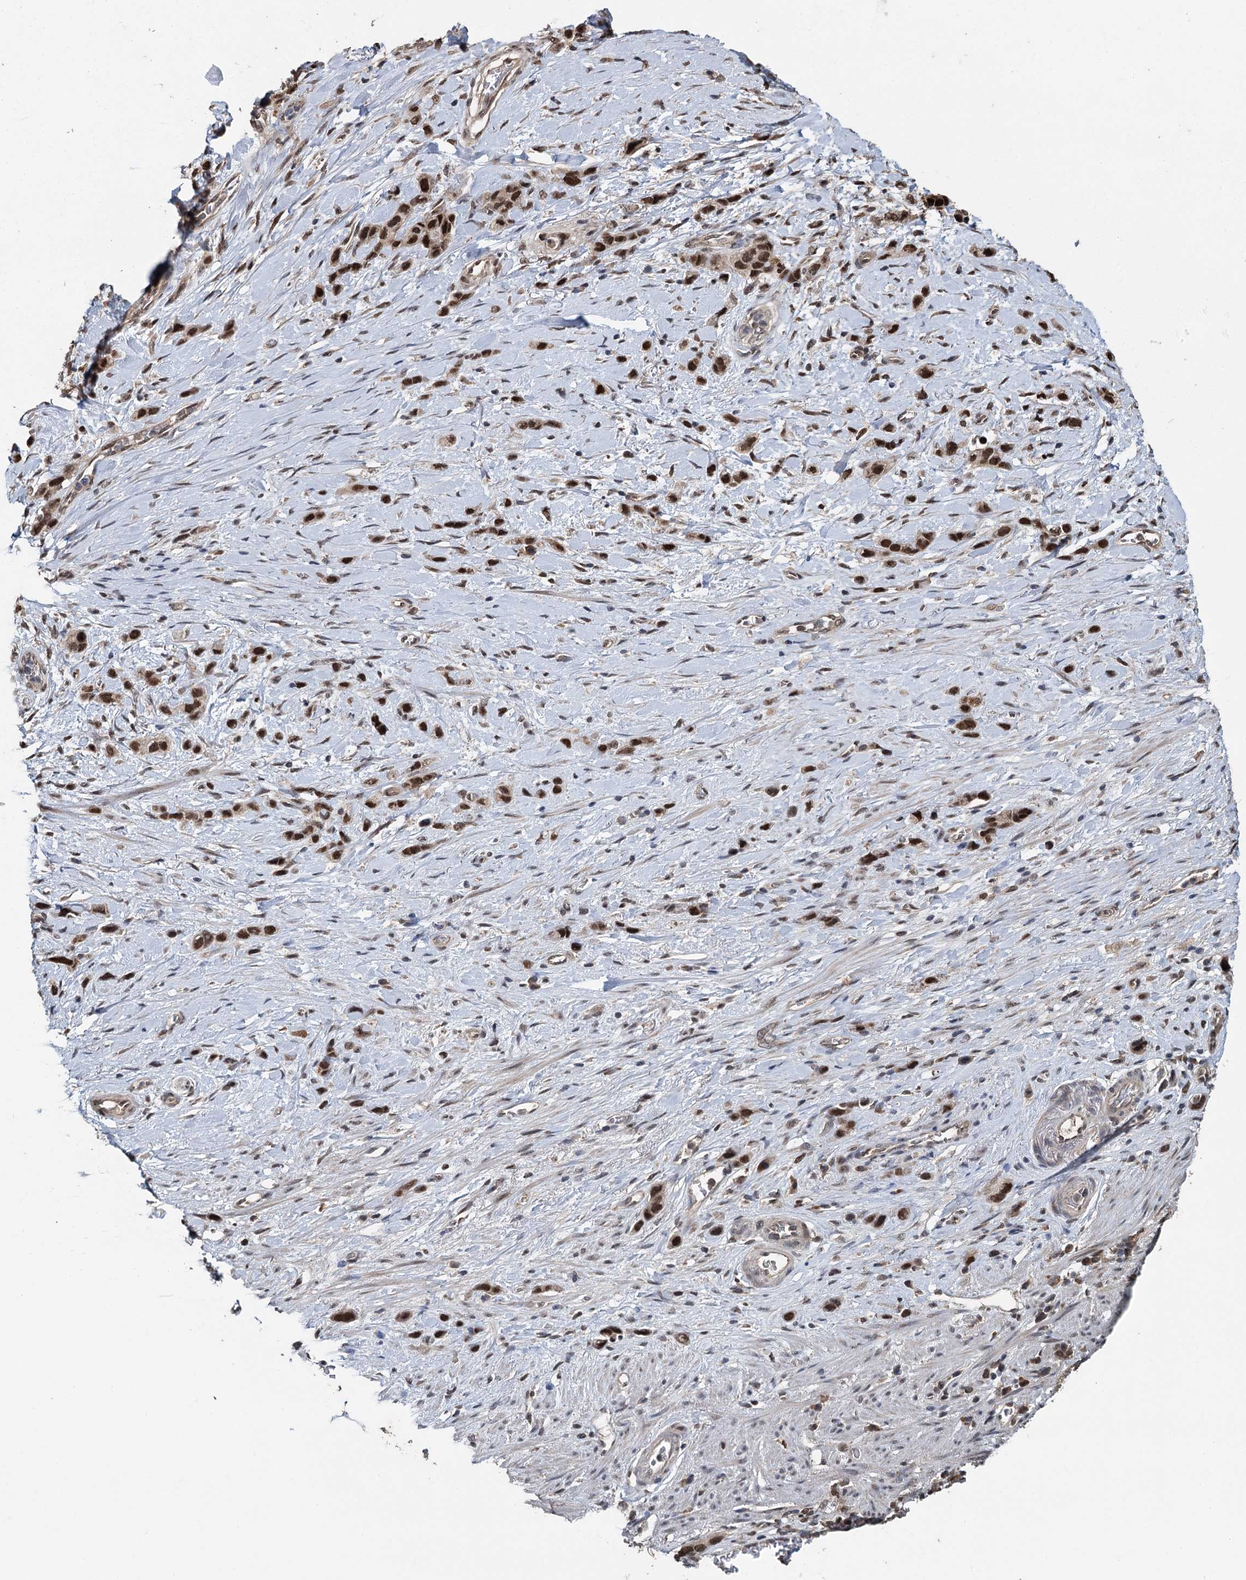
{"staining": {"intensity": "moderate", "quantity": ">75%", "location": "nuclear"}, "tissue": "stomach cancer", "cell_type": "Tumor cells", "image_type": "cancer", "snomed": [{"axis": "morphology", "description": "Adenocarcinoma, NOS"}, {"axis": "morphology", "description": "Adenocarcinoma, High grade"}, {"axis": "topography", "description": "Stomach, upper"}, {"axis": "topography", "description": "Stomach, lower"}], "caption": "Immunohistochemical staining of stomach cancer (adenocarcinoma) reveals moderate nuclear protein expression in approximately >75% of tumor cells.", "gene": "MYG1", "patient": {"sex": "female", "age": 65}}